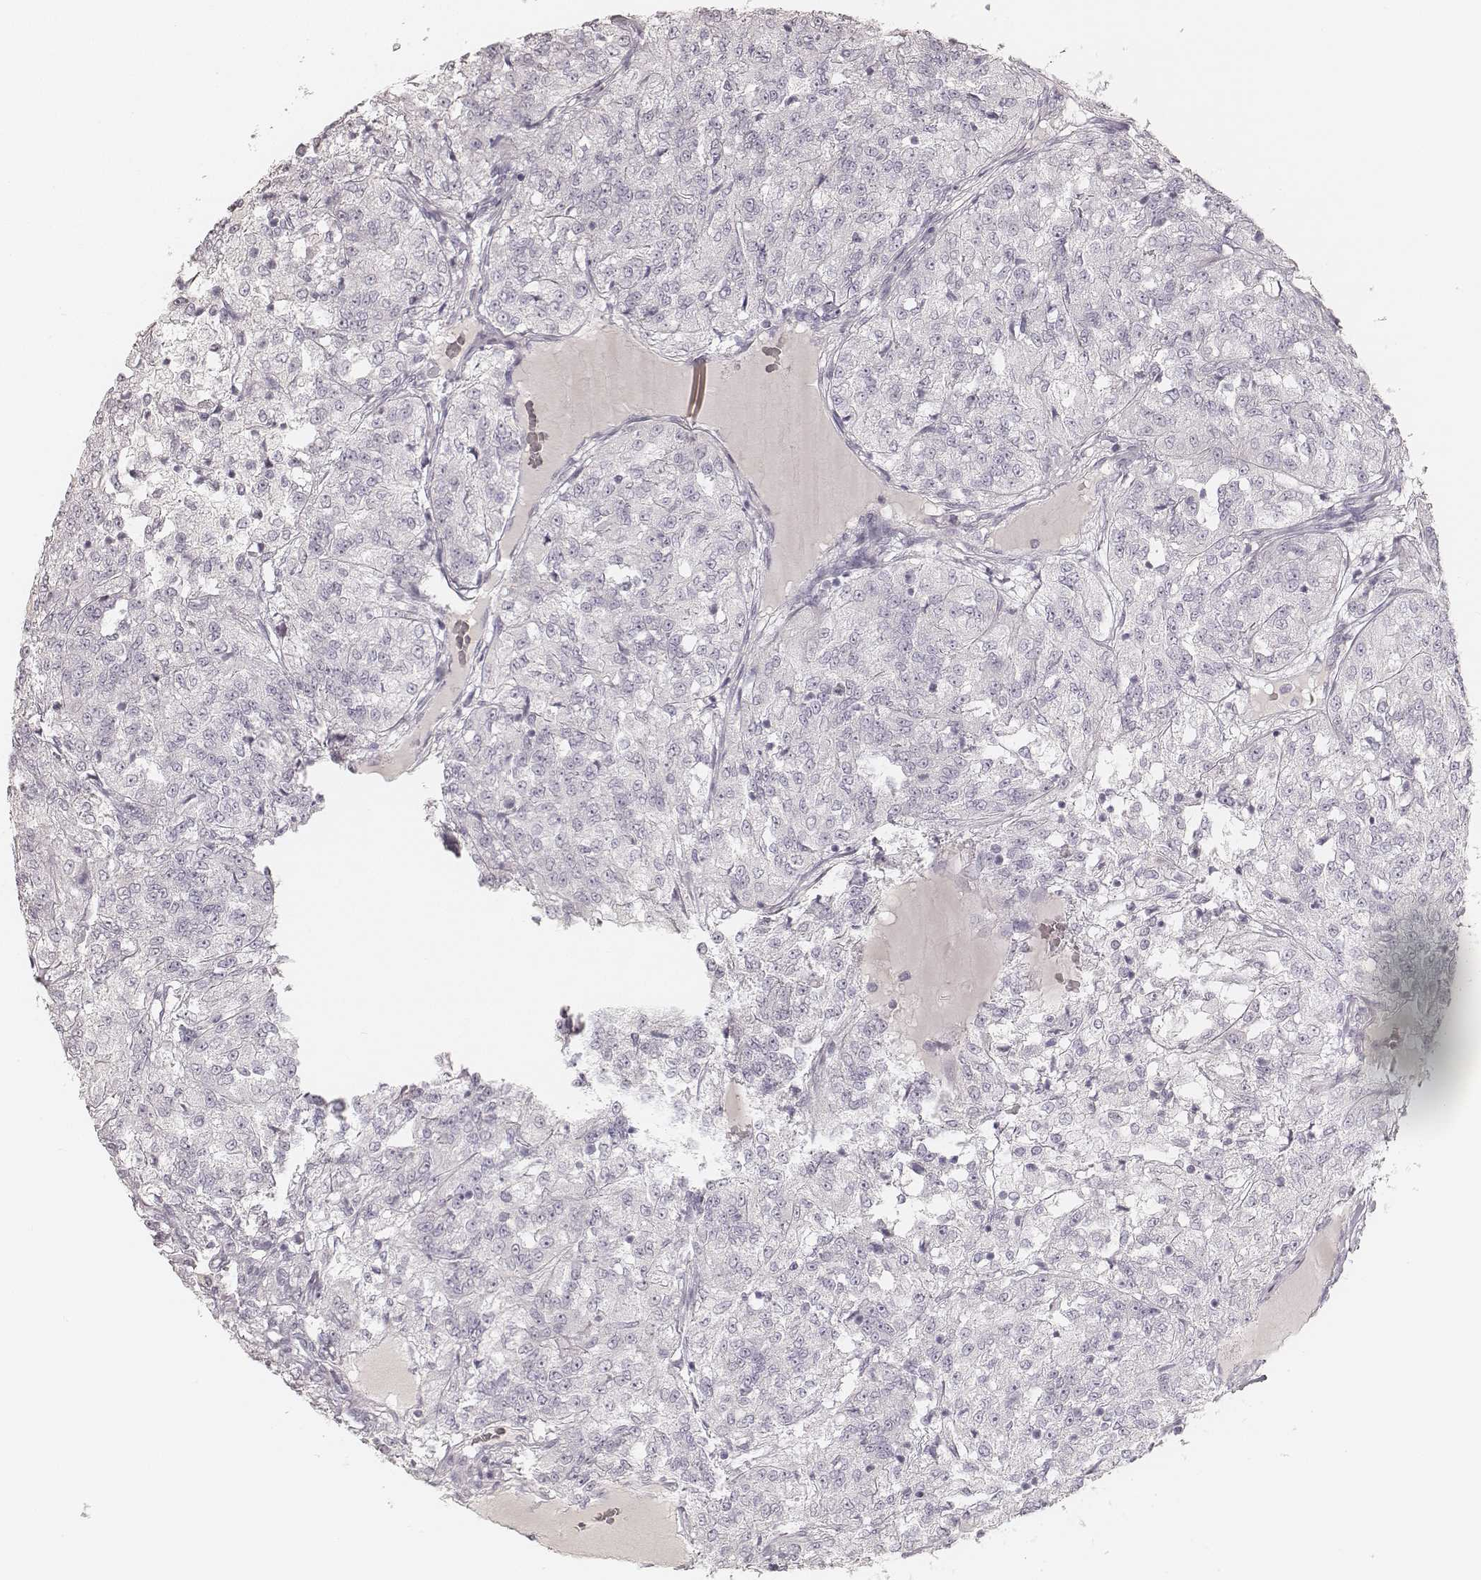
{"staining": {"intensity": "negative", "quantity": "none", "location": "none"}, "tissue": "renal cancer", "cell_type": "Tumor cells", "image_type": "cancer", "snomed": [{"axis": "morphology", "description": "Adenocarcinoma, NOS"}, {"axis": "topography", "description": "Kidney"}], "caption": "Immunohistochemistry (IHC) photomicrograph of human renal adenocarcinoma stained for a protein (brown), which displays no expression in tumor cells. Nuclei are stained in blue.", "gene": "KRT31", "patient": {"sex": "female", "age": 63}}